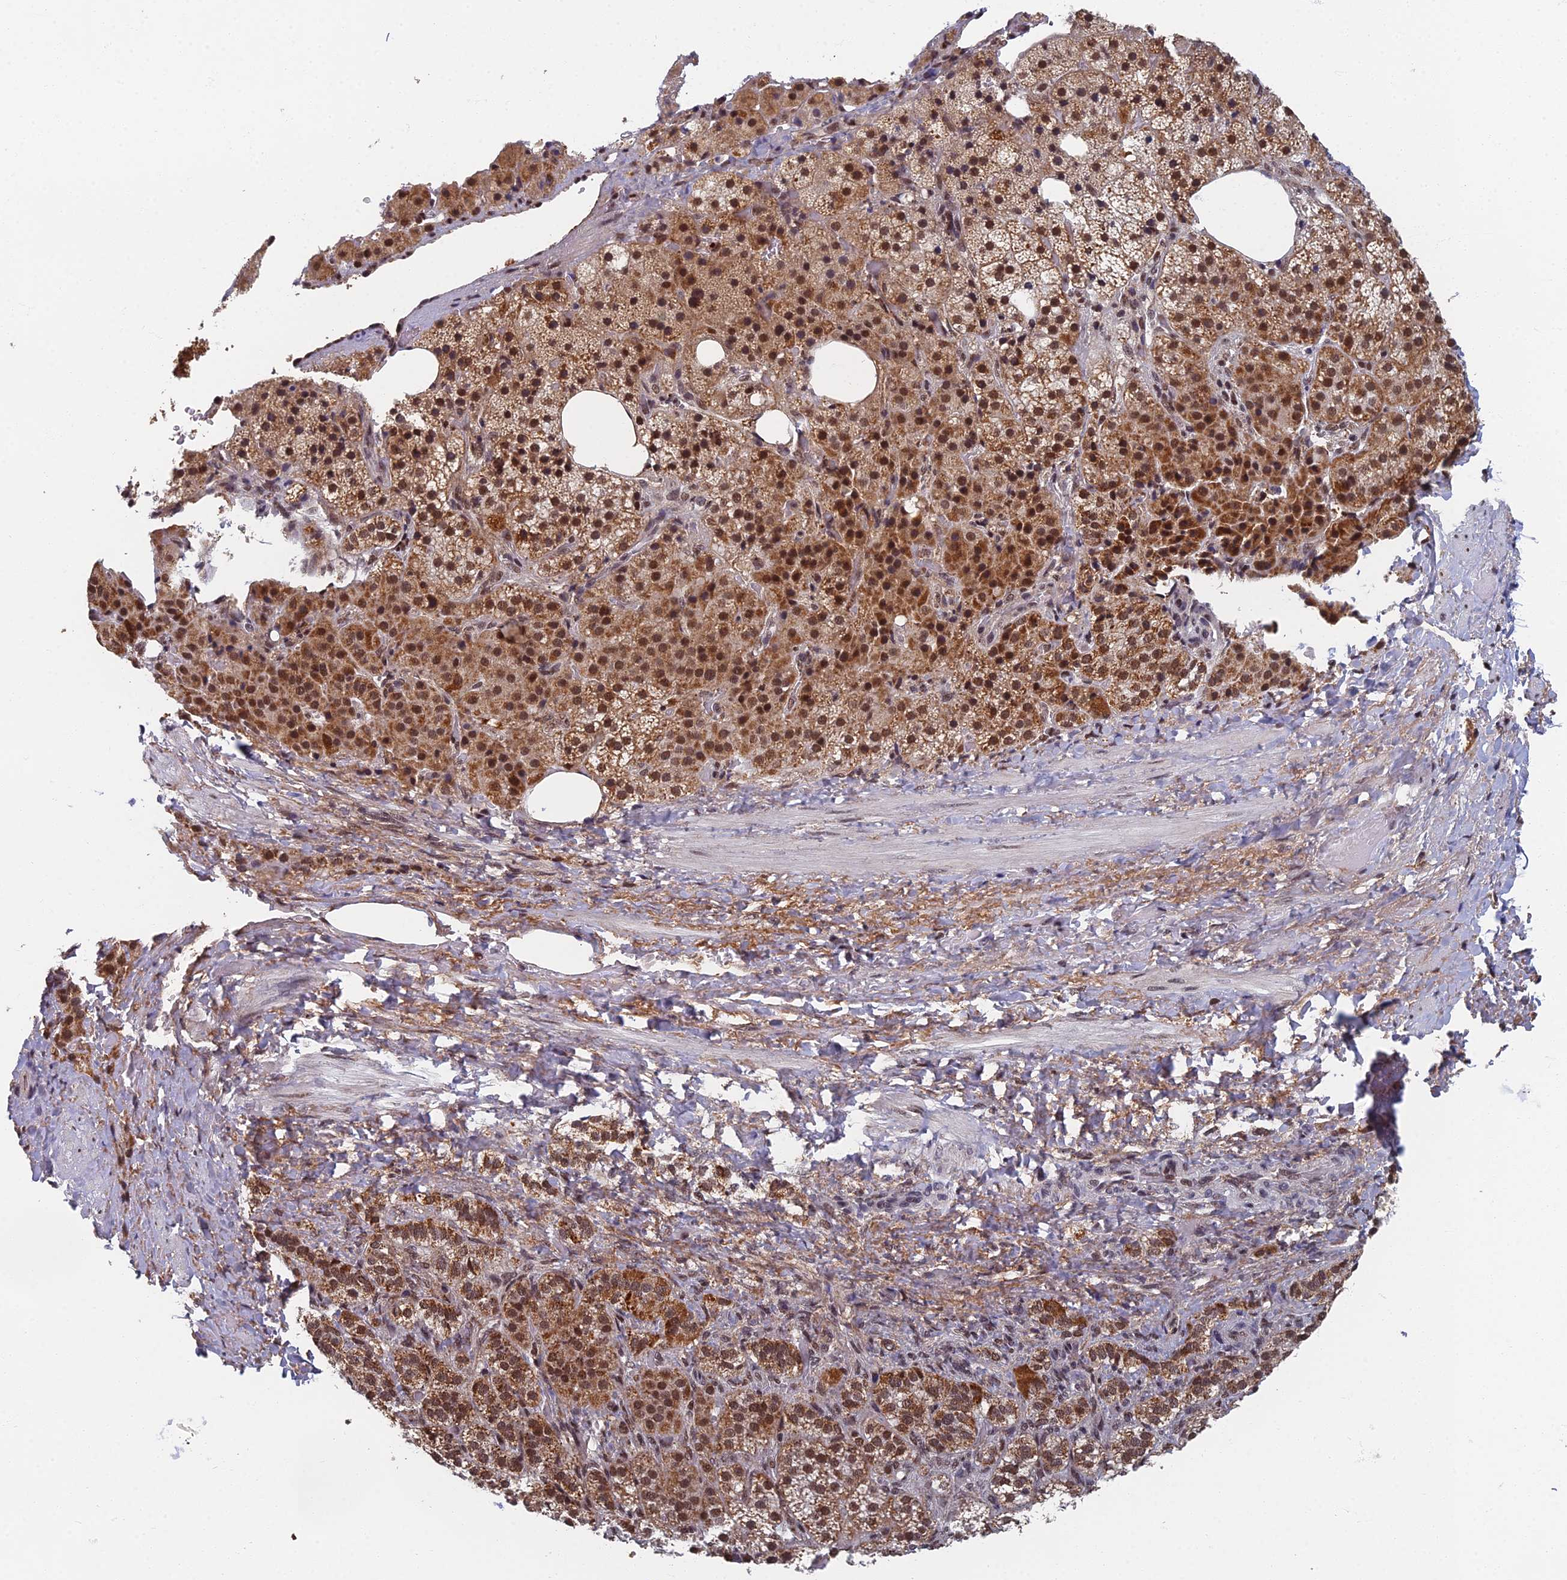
{"staining": {"intensity": "strong", "quantity": ">75%", "location": "cytoplasmic/membranous,nuclear"}, "tissue": "adrenal gland", "cell_type": "Glandular cells", "image_type": "normal", "snomed": [{"axis": "morphology", "description": "Normal tissue, NOS"}, {"axis": "topography", "description": "Adrenal gland"}], "caption": "This is a photomicrograph of immunohistochemistry staining of normal adrenal gland, which shows strong positivity in the cytoplasmic/membranous,nuclear of glandular cells.", "gene": "TAF13", "patient": {"sex": "female", "age": 59}}